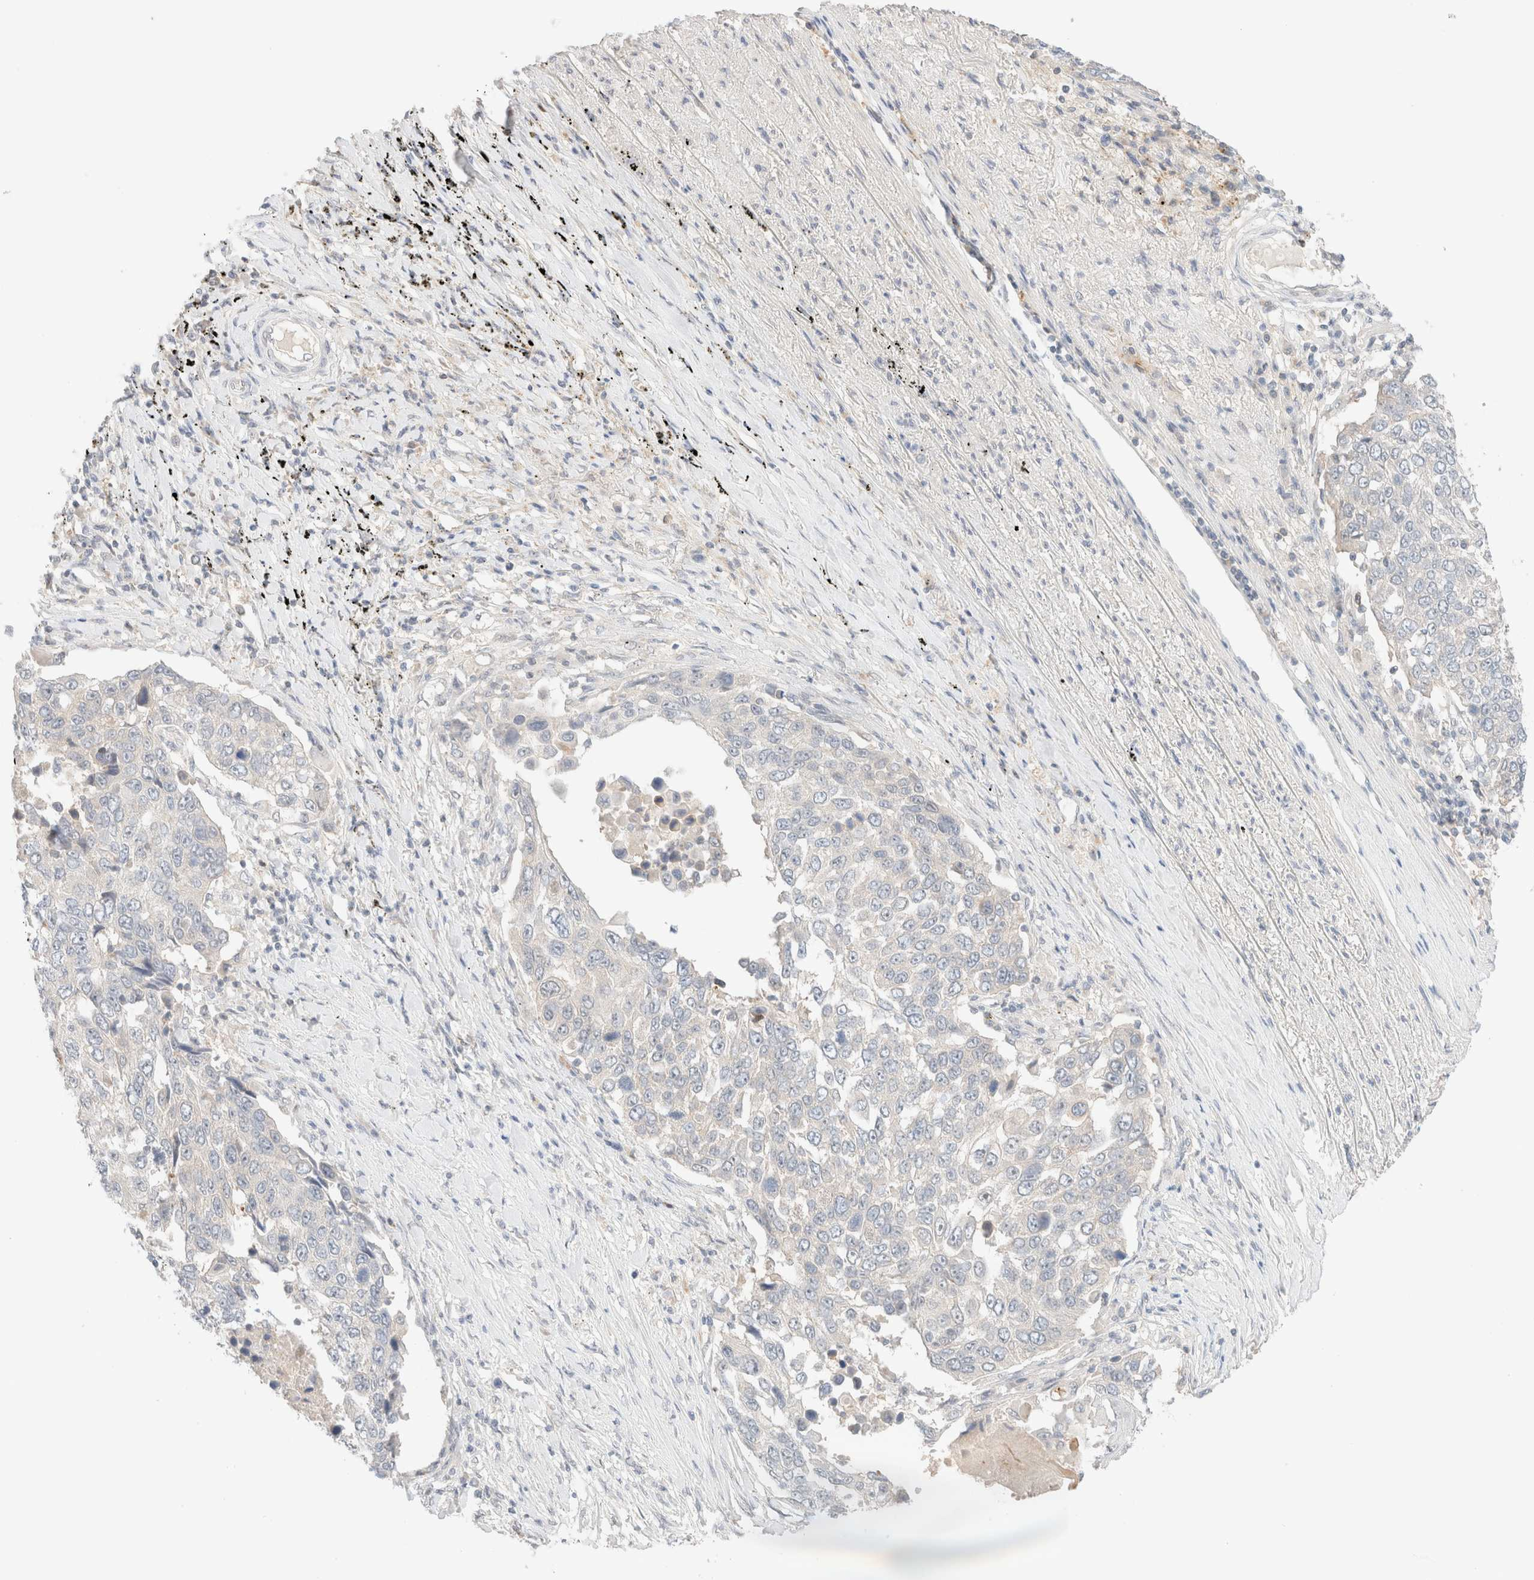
{"staining": {"intensity": "negative", "quantity": "none", "location": "none"}, "tissue": "lung cancer", "cell_type": "Tumor cells", "image_type": "cancer", "snomed": [{"axis": "morphology", "description": "Squamous cell carcinoma, NOS"}, {"axis": "topography", "description": "Lung"}], "caption": "Micrograph shows no protein expression in tumor cells of lung cancer tissue.", "gene": "SGSM2", "patient": {"sex": "male", "age": 66}}